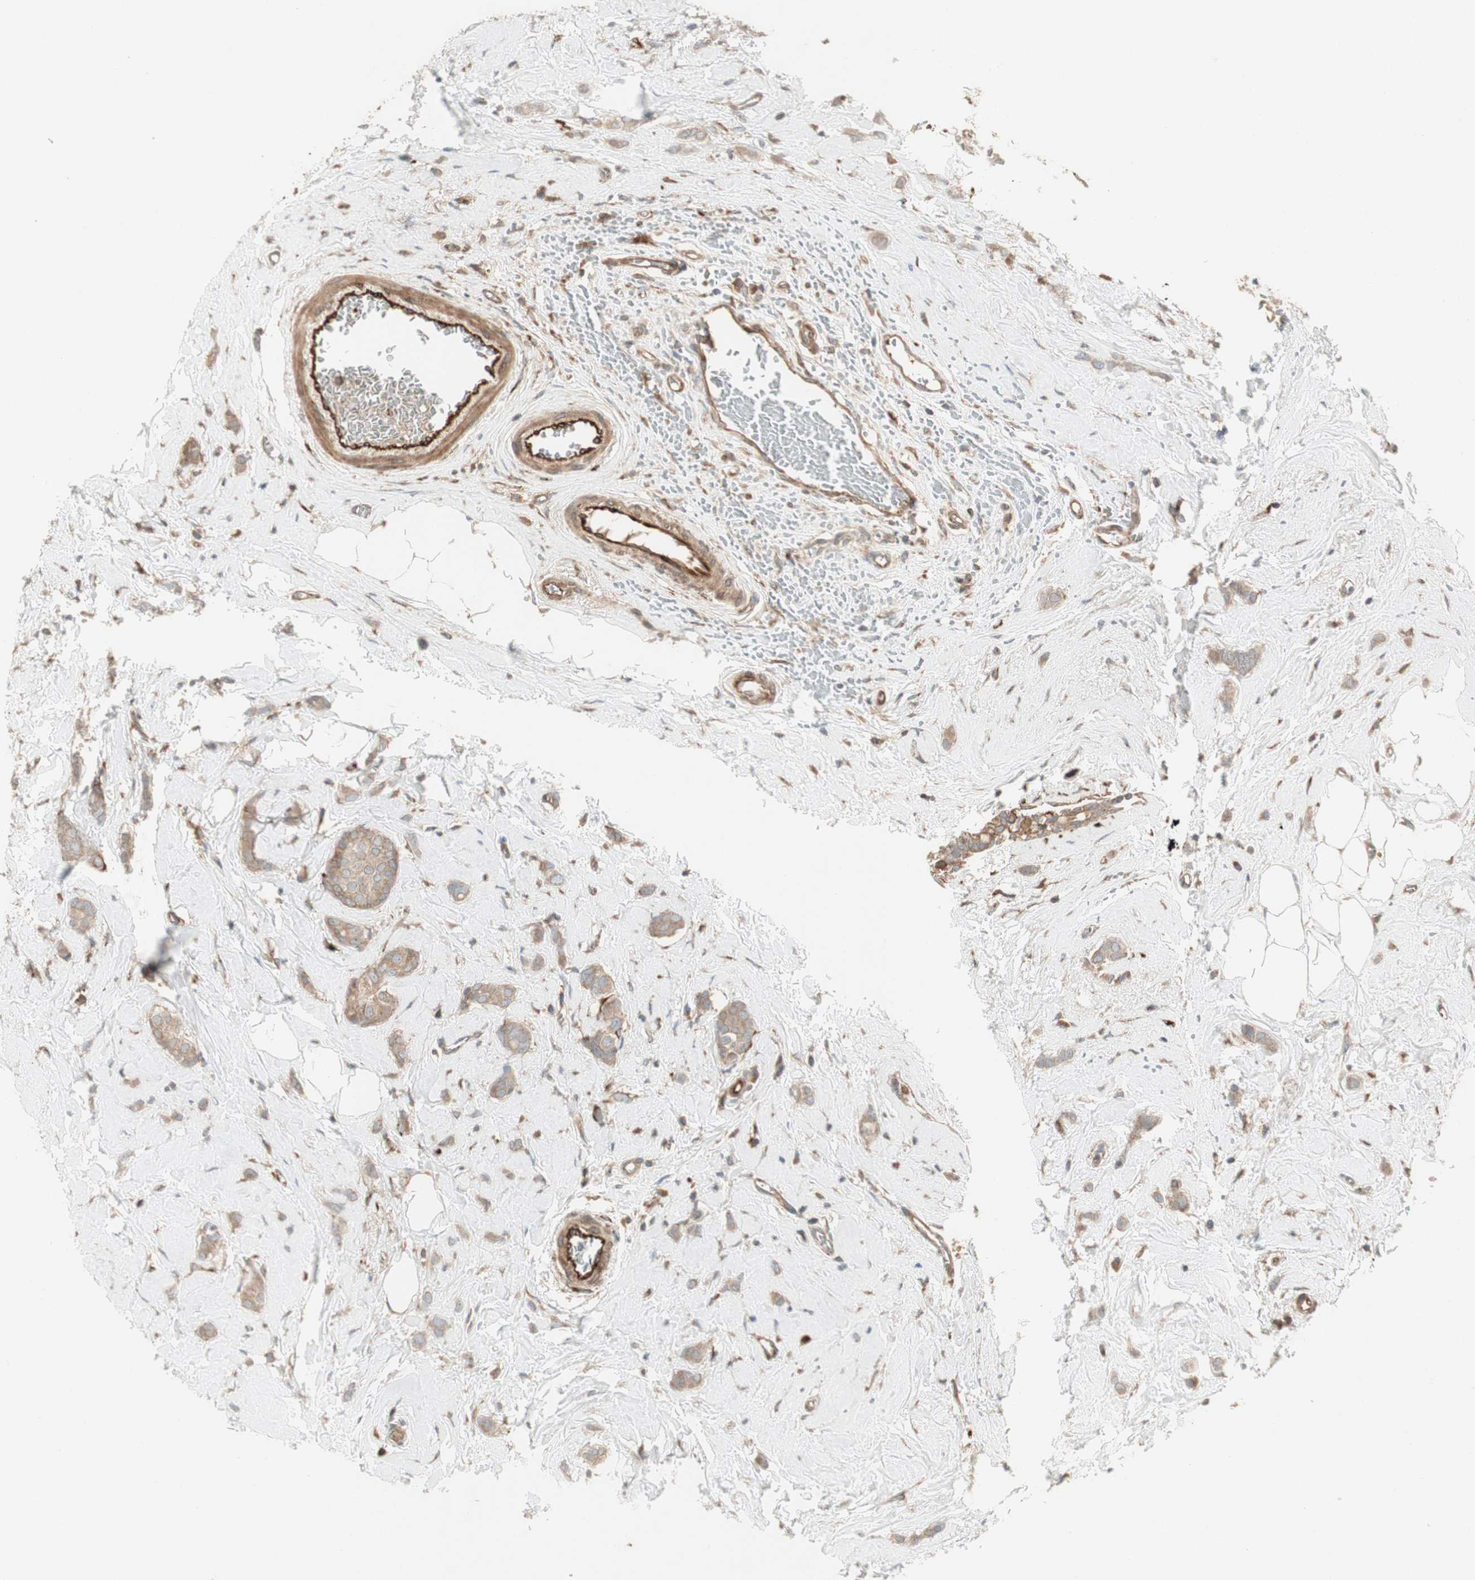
{"staining": {"intensity": "weak", "quantity": ">75%", "location": "cytoplasmic/membranous"}, "tissue": "breast cancer", "cell_type": "Tumor cells", "image_type": "cancer", "snomed": [{"axis": "morphology", "description": "Lobular carcinoma"}, {"axis": "topography", "description": "Breast"}], "caption": "IHC of human breast cancer (lobular carcinoma) exhibits low levels of weak cytoplasmic/membranous expression in approximately >75% of tumor cells.", "gene": "PRKG1", "patient": {"sex": "female", "age": 60}}